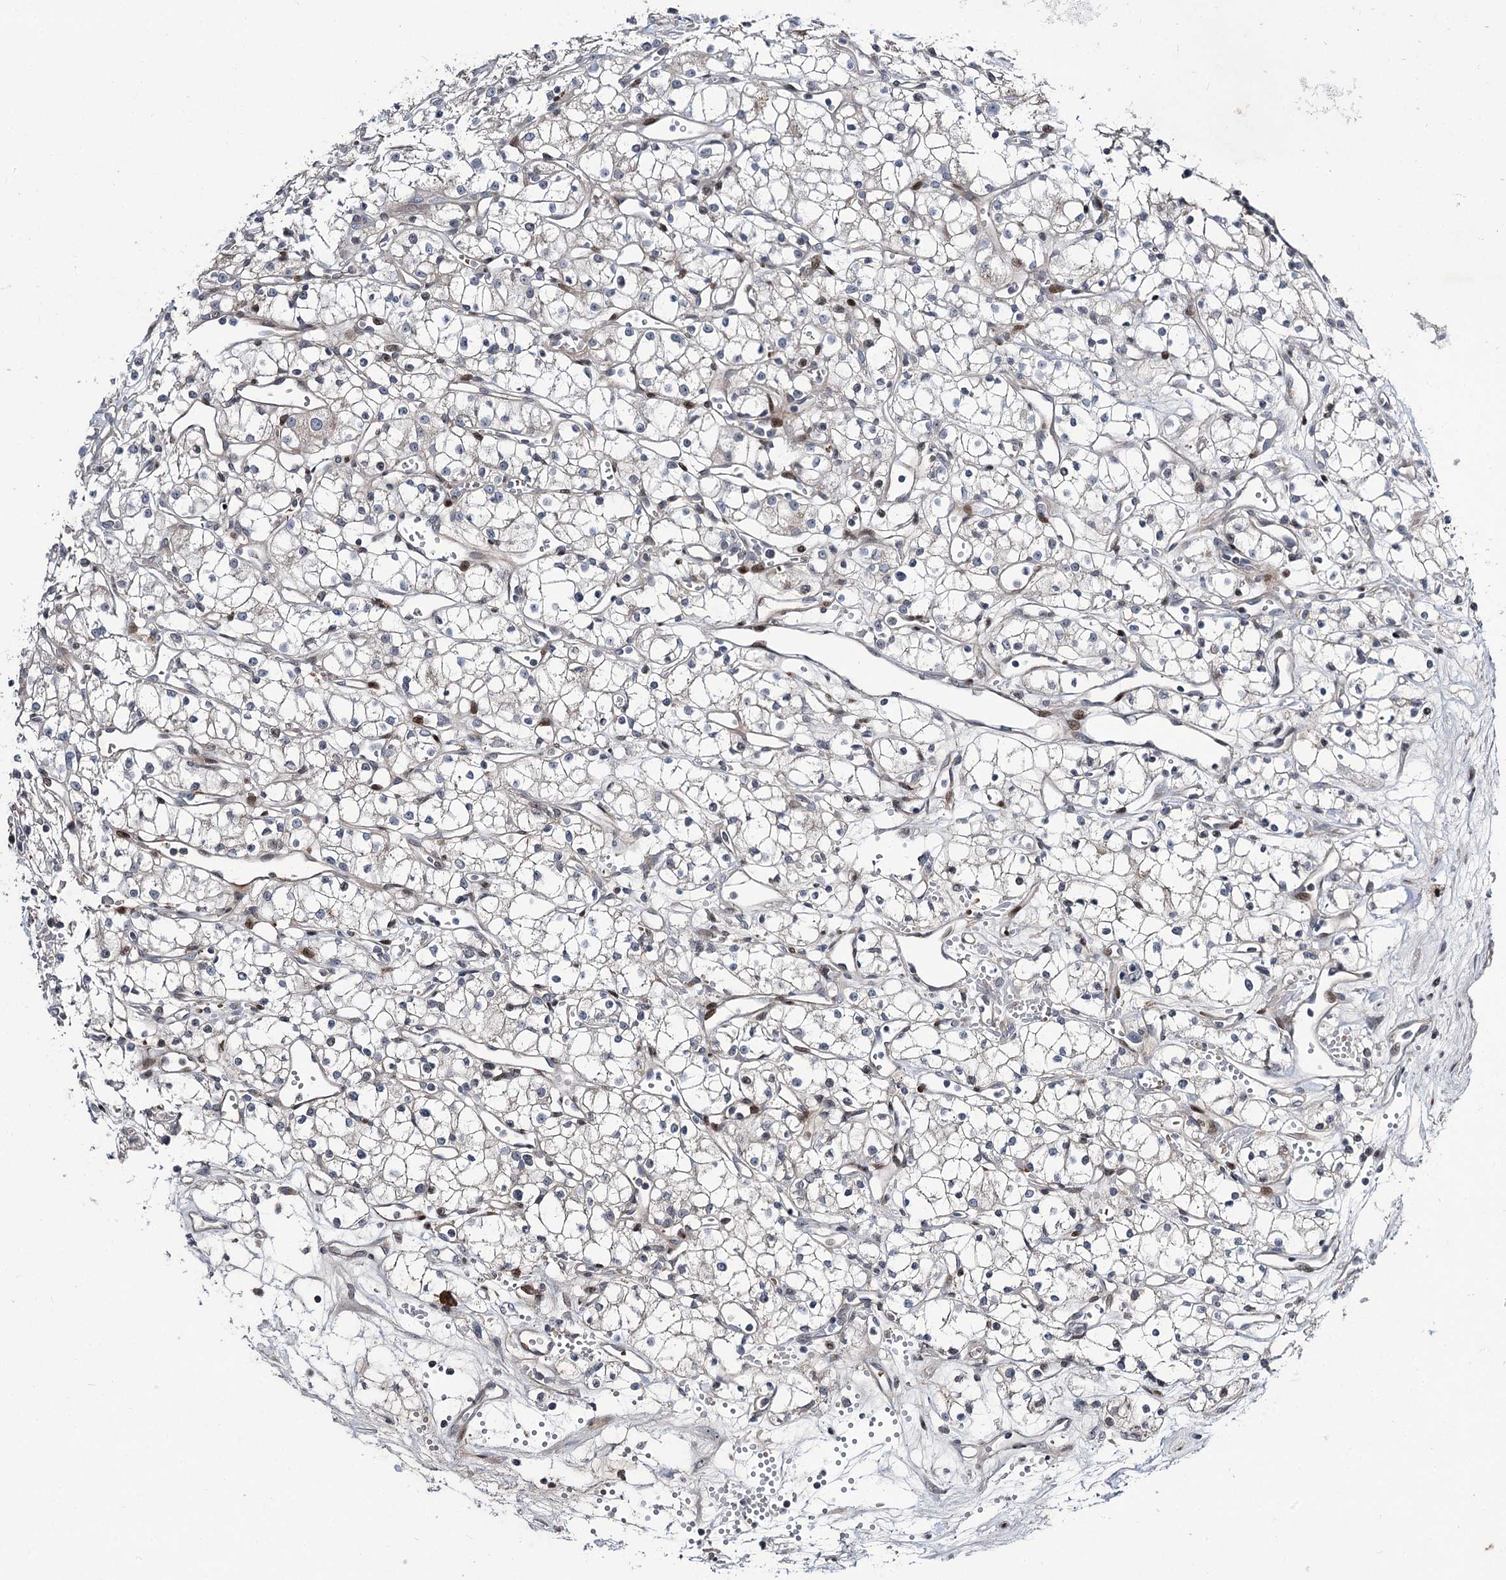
{"staining": {"intensity": "negative", "quantity": "none", "location": "none"}, "tissue": "renal cancer", "cell_type": "Tumor cells", "image_type": "cancer", "snomed": [{"axis": "morphology", "description": "Adenocarcinoma, NOS"}, {"axis": "topography", "description": "Kidney"}], "caption": "IHC micrograph of renal adenocarcinoma stained for a protein (brown), which displays no positivity in tumor cells.", "gene": "ITFG2", "patient": {"sex": "male", "age": 59}}